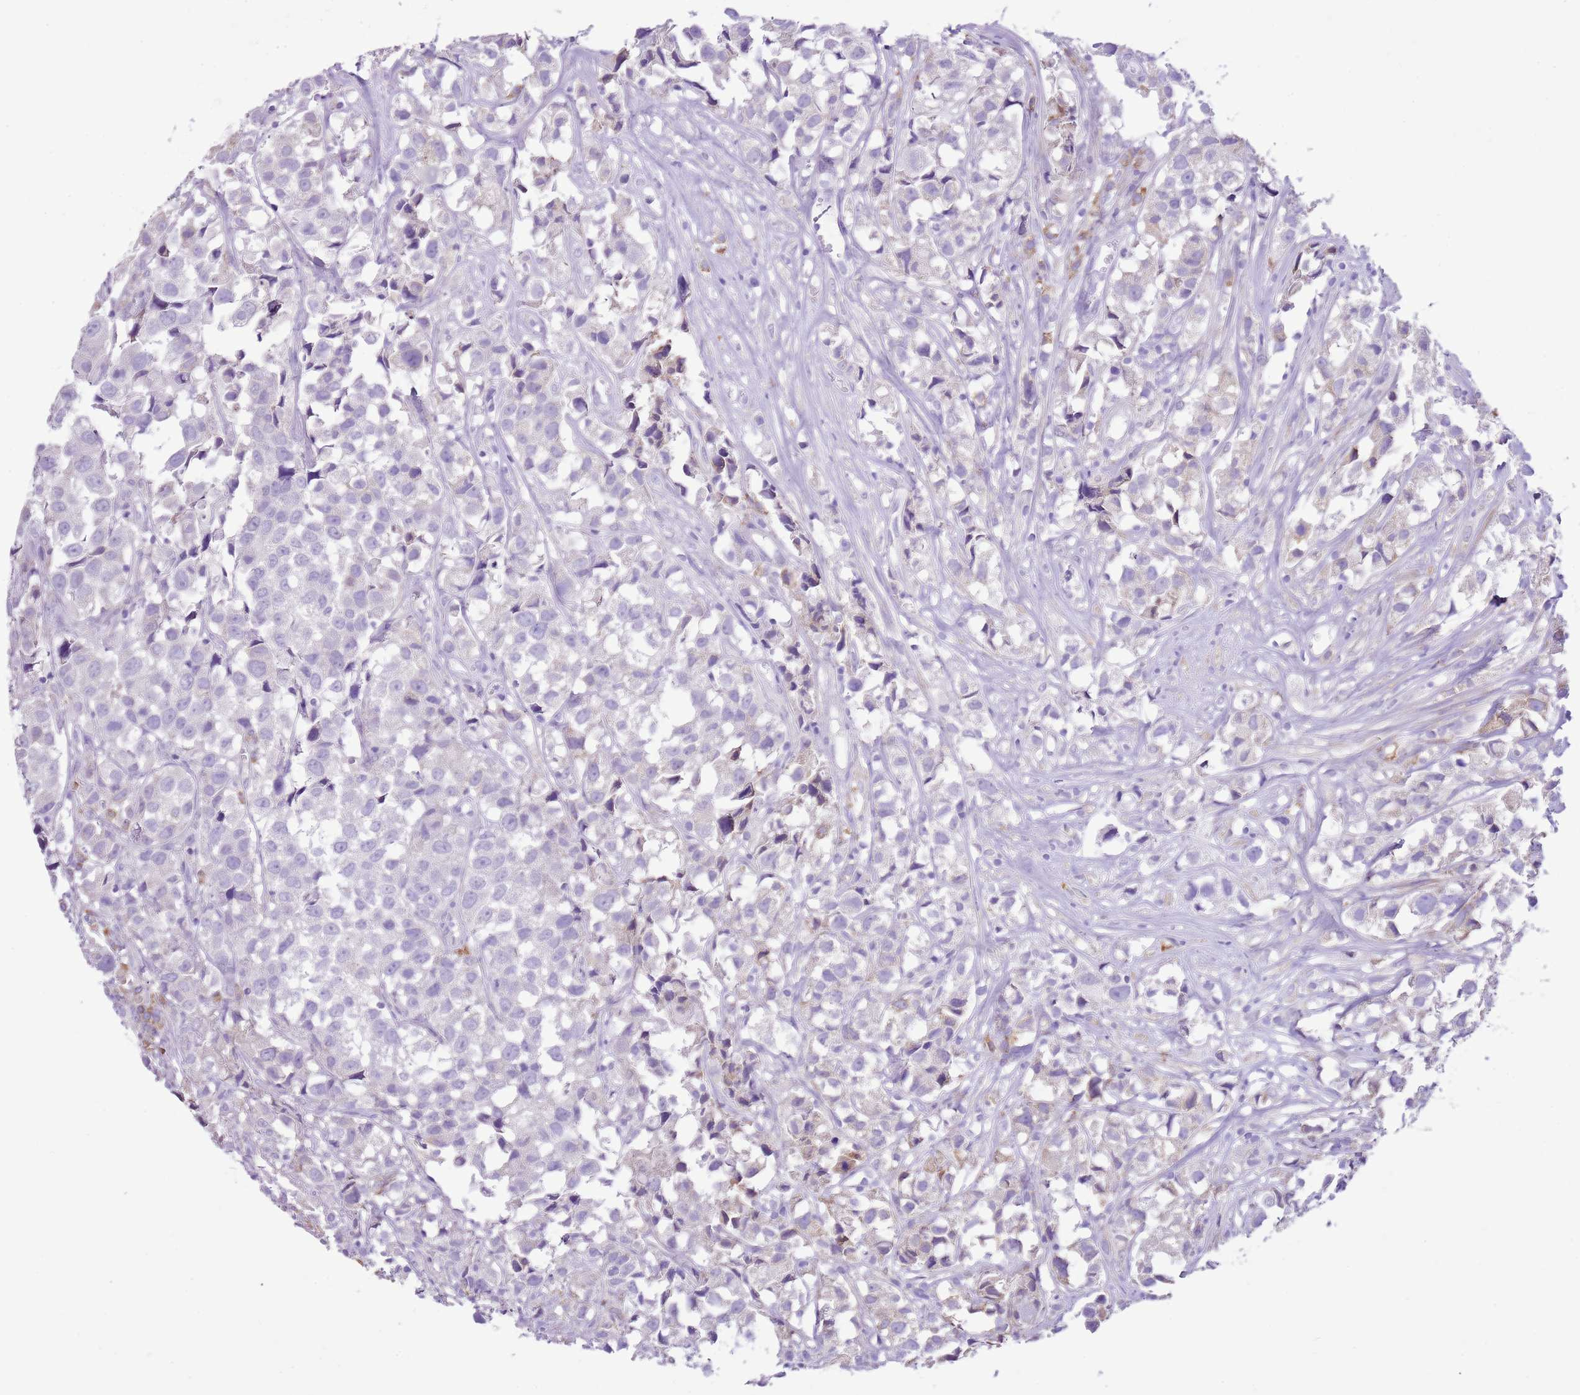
{"staining": {"intensity": "negative", "quantity": "none", "location": "none"}, "tissue": "urothelial cancer", "cell_type": "Tumor cells", "image_type": "cancer", "snomed": [{"axis": "morphology", "description": "Urothelial carcinoma, High grade"}, {"axis": "topography", "description": "Urinary bladder"}], "caption": "IHC image of neoplastic tissue: urothelial cancer stained with DAB (3,3'-diaminobenzidine) displays no significant protein positivity in tumor cells. Nuclei are stained in blue.", "gene": "AAR2", "patient": {"sex": "female", "age": 75}}